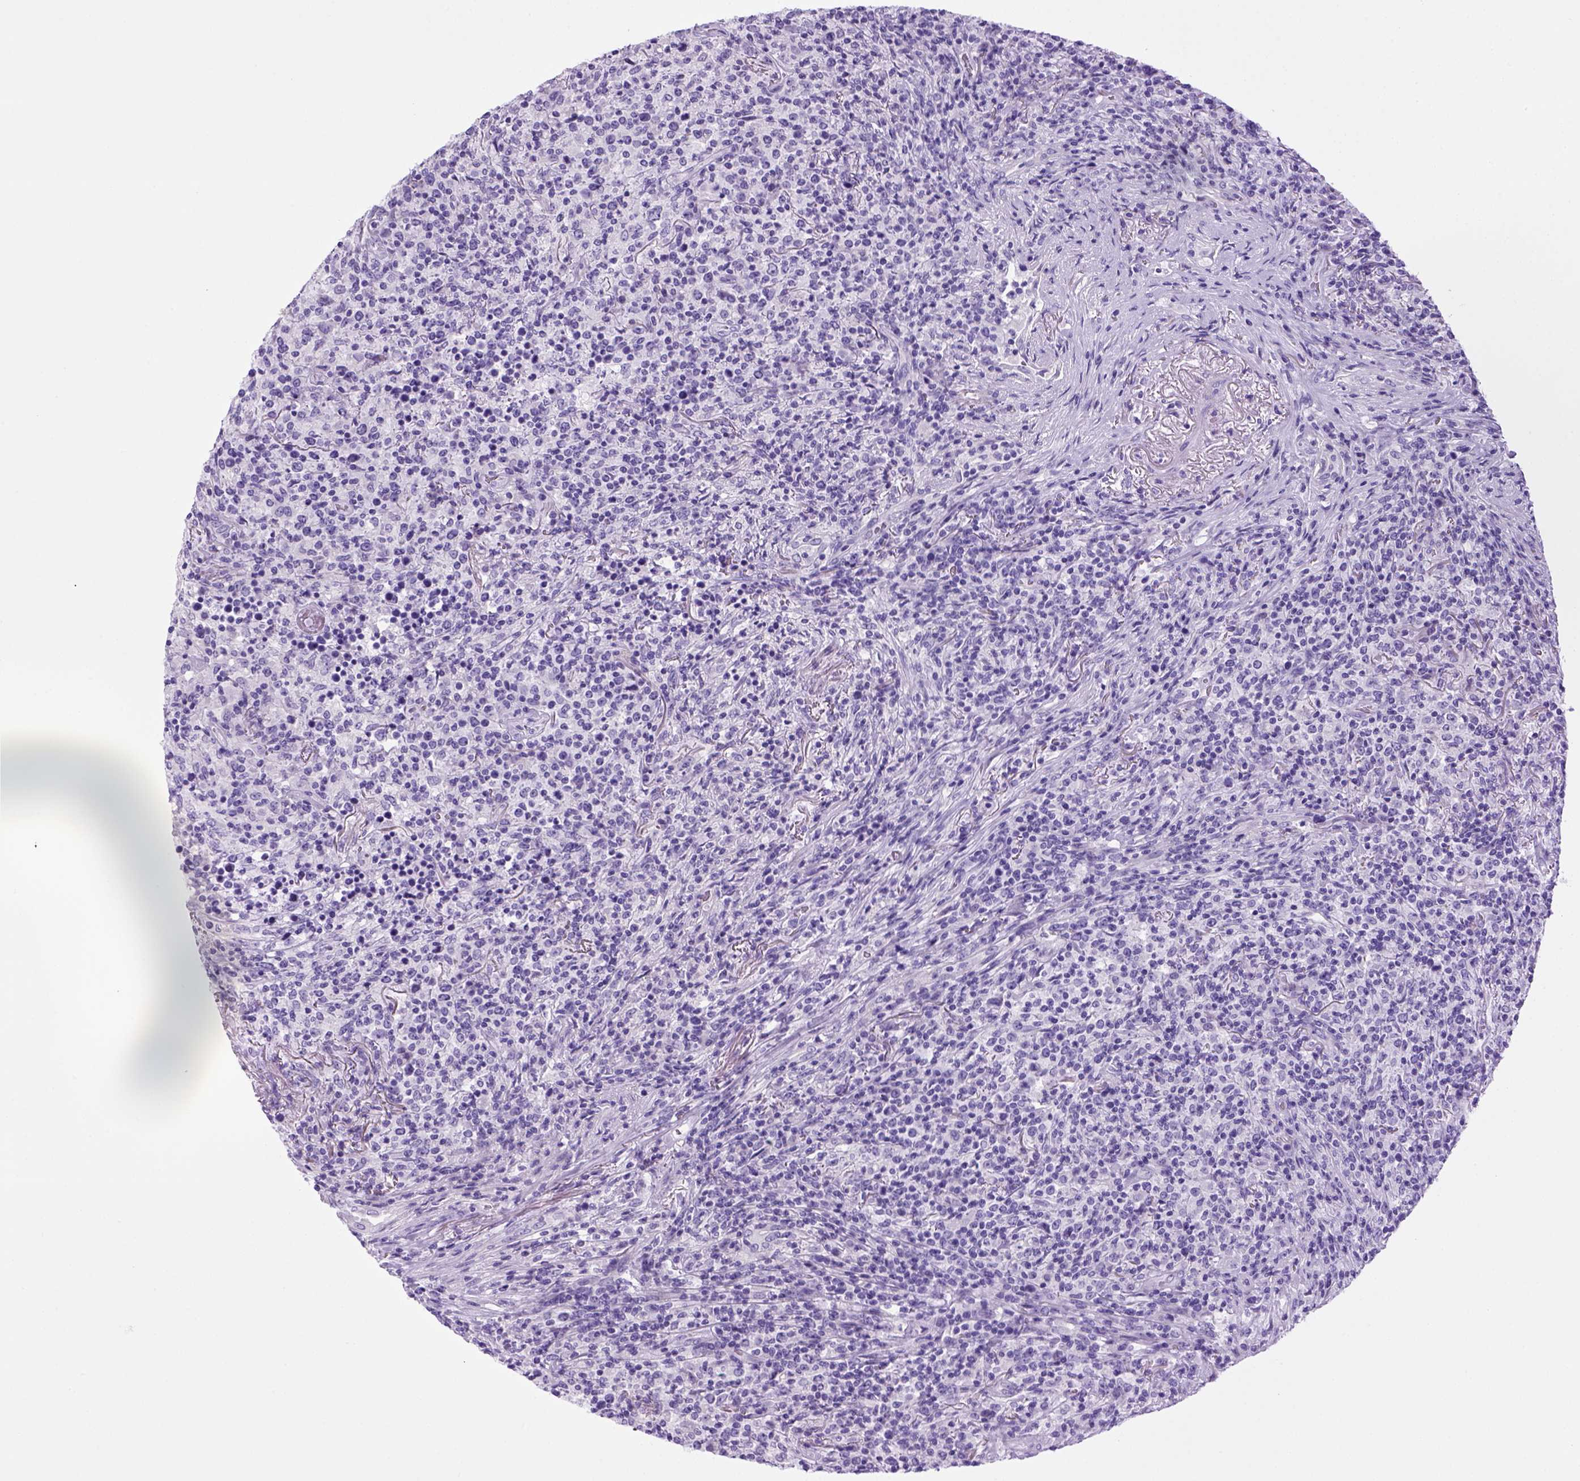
{"staining": {"intensity": "negative", "quantity": "none", "location": "none"}, "tissue": "lymphoma", "cell_type": "Tumor cells", "image_type": "cancer", "snomed": [{"axis": "morphology", "description": "Malignant lymphoma, non-Hodgkin's type, High grade"}, {"axis": "topography", "description": "Lung"}], "caption": "A histopathology image of human lymphoma is negative for staining in tumor cells. Nuclei are stained in blue.", "gene": "SGCG", "patient": {"sex": "male", "age": 79}}